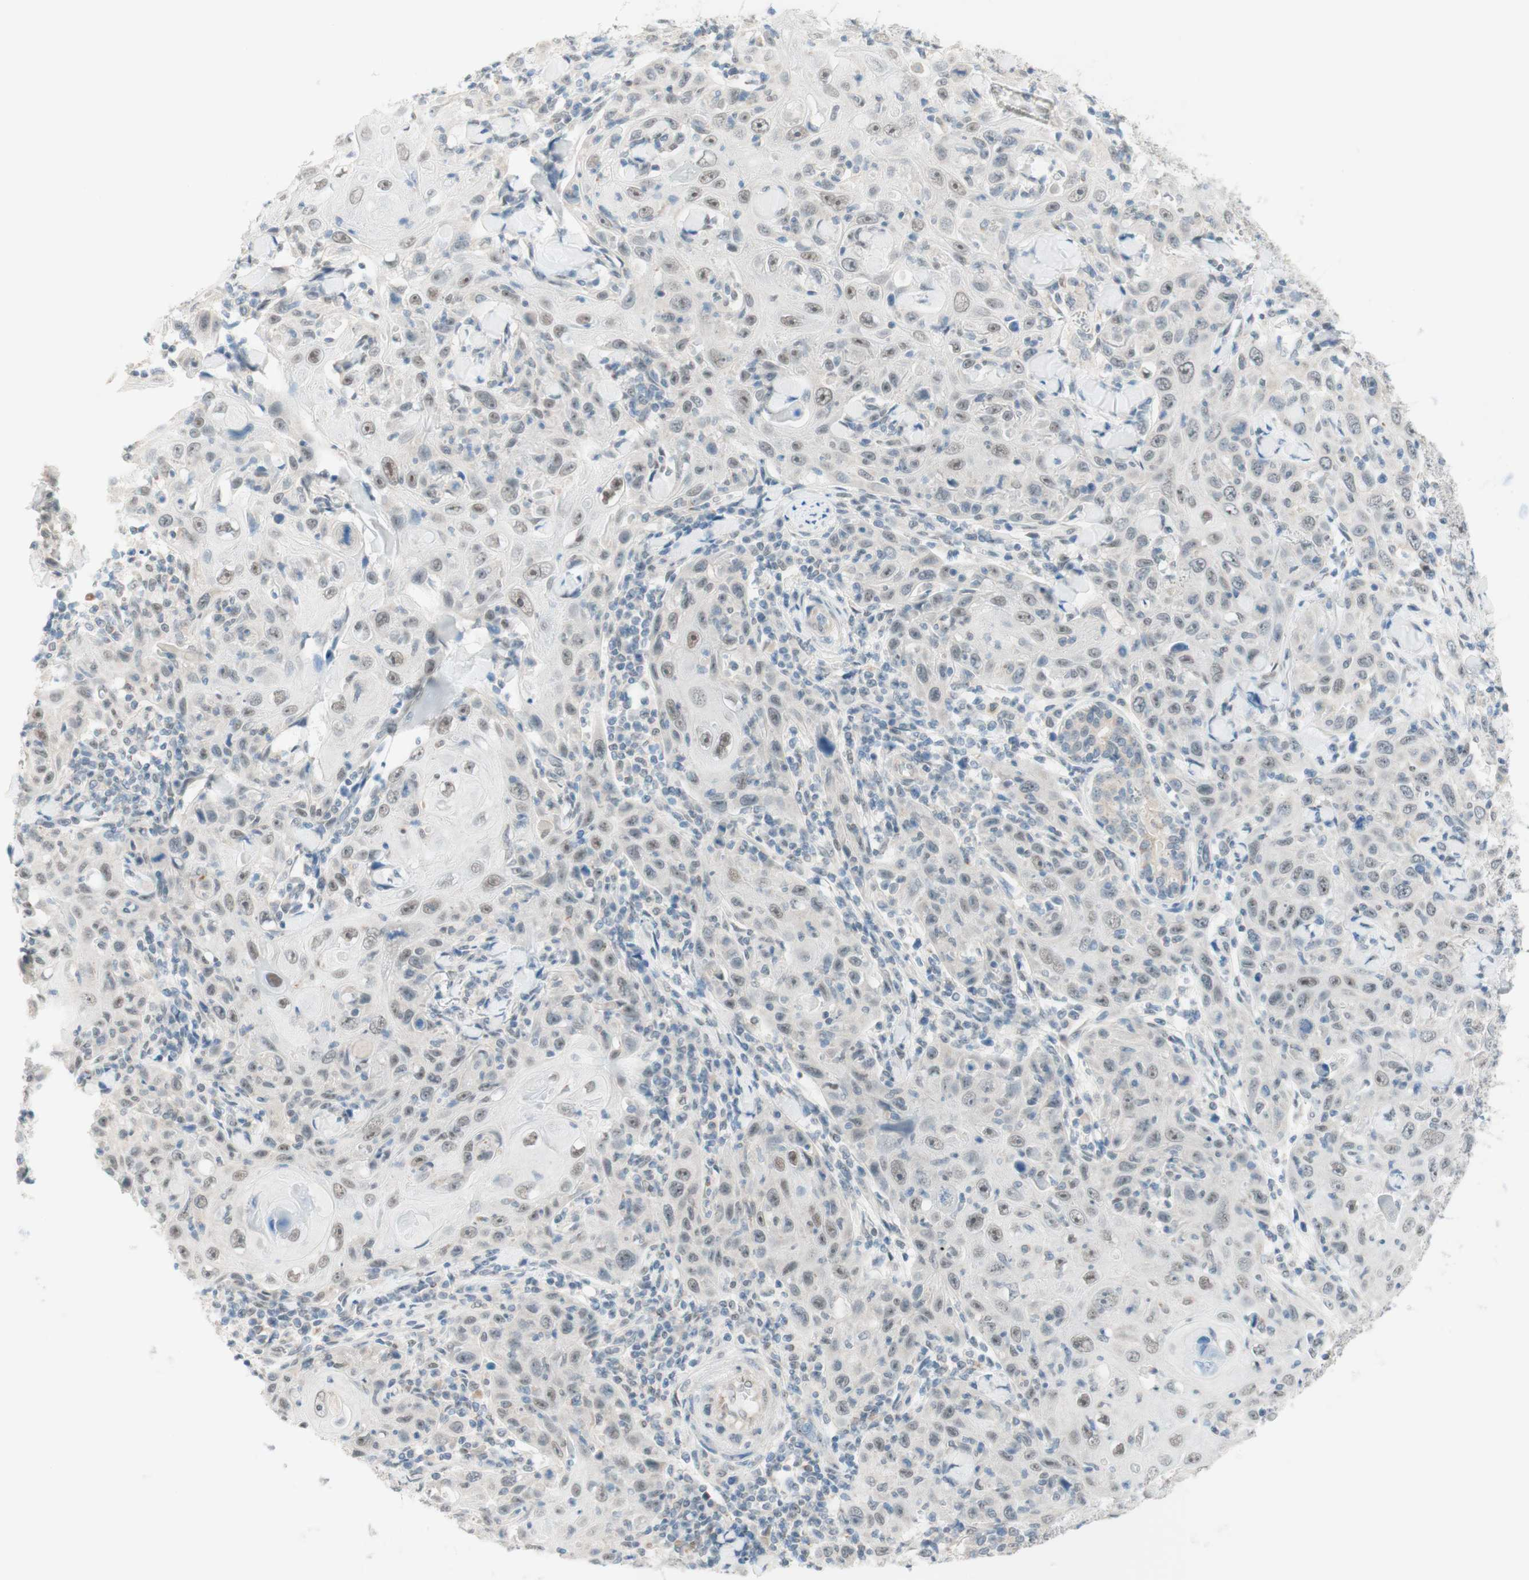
{"staining": {"intensity": "weak", "quantity": "25%-75%", "location": "nuclear"}, "tissue": "skin cancer", "cell_type": "Tumor cells", "image_type": "cancer", "snomed": [{"axis": "morphology", "description": "Squamous cell carcinoma, NOS"}, {"axis": "topography", "description": "Skin"}], "caption": "Protein expression by immunohistochemistry displays weak nuclear staining in approximately 25%-75% of tumor cells in skin squamous cell carcinoma.", "gene": "JPH1", "patient": {"sex": "female", "age": 88}}